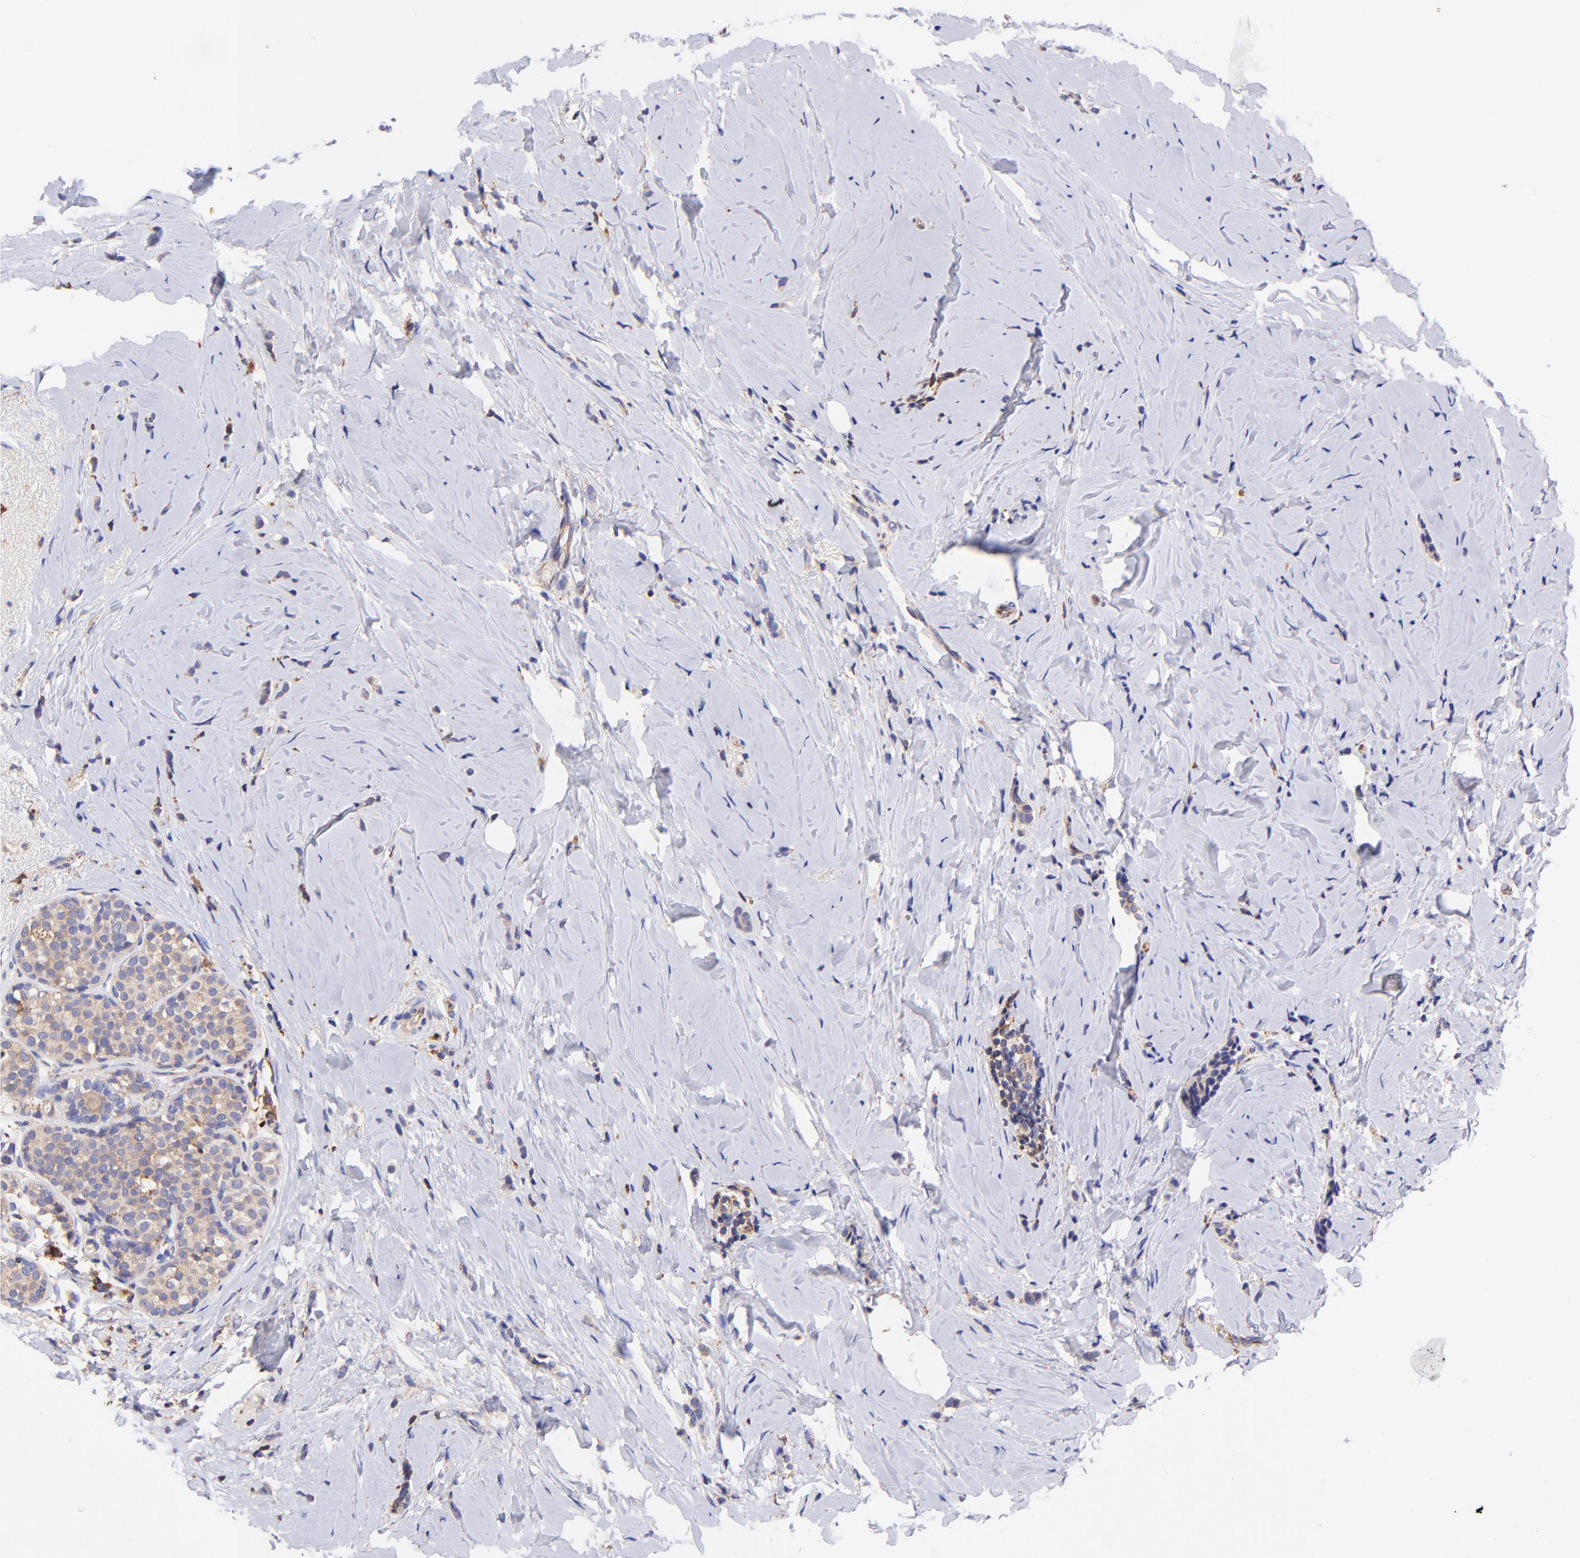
{"staining": {"intensity": "weak", "quantity": ">75%", "location": "cytoplasmic/membranous"}, "tissue": "breast cancer", "cell_type": "Tumor cells", "image_type": "cancer", "snomed": [{"axis": "morphology", "description": "Lobular carcinoma"}, {"axis": "topography", "description": "Breast"}], "caption": "Immunohistochemical staining of human breast cancer (lobular carcinoma) demonstrates low levels of weak cytoplasmic/membranous protein staining in about >75% of tumor cells.", "gene": "PREX1", "patient": {"sex": "female", "age": 64}}